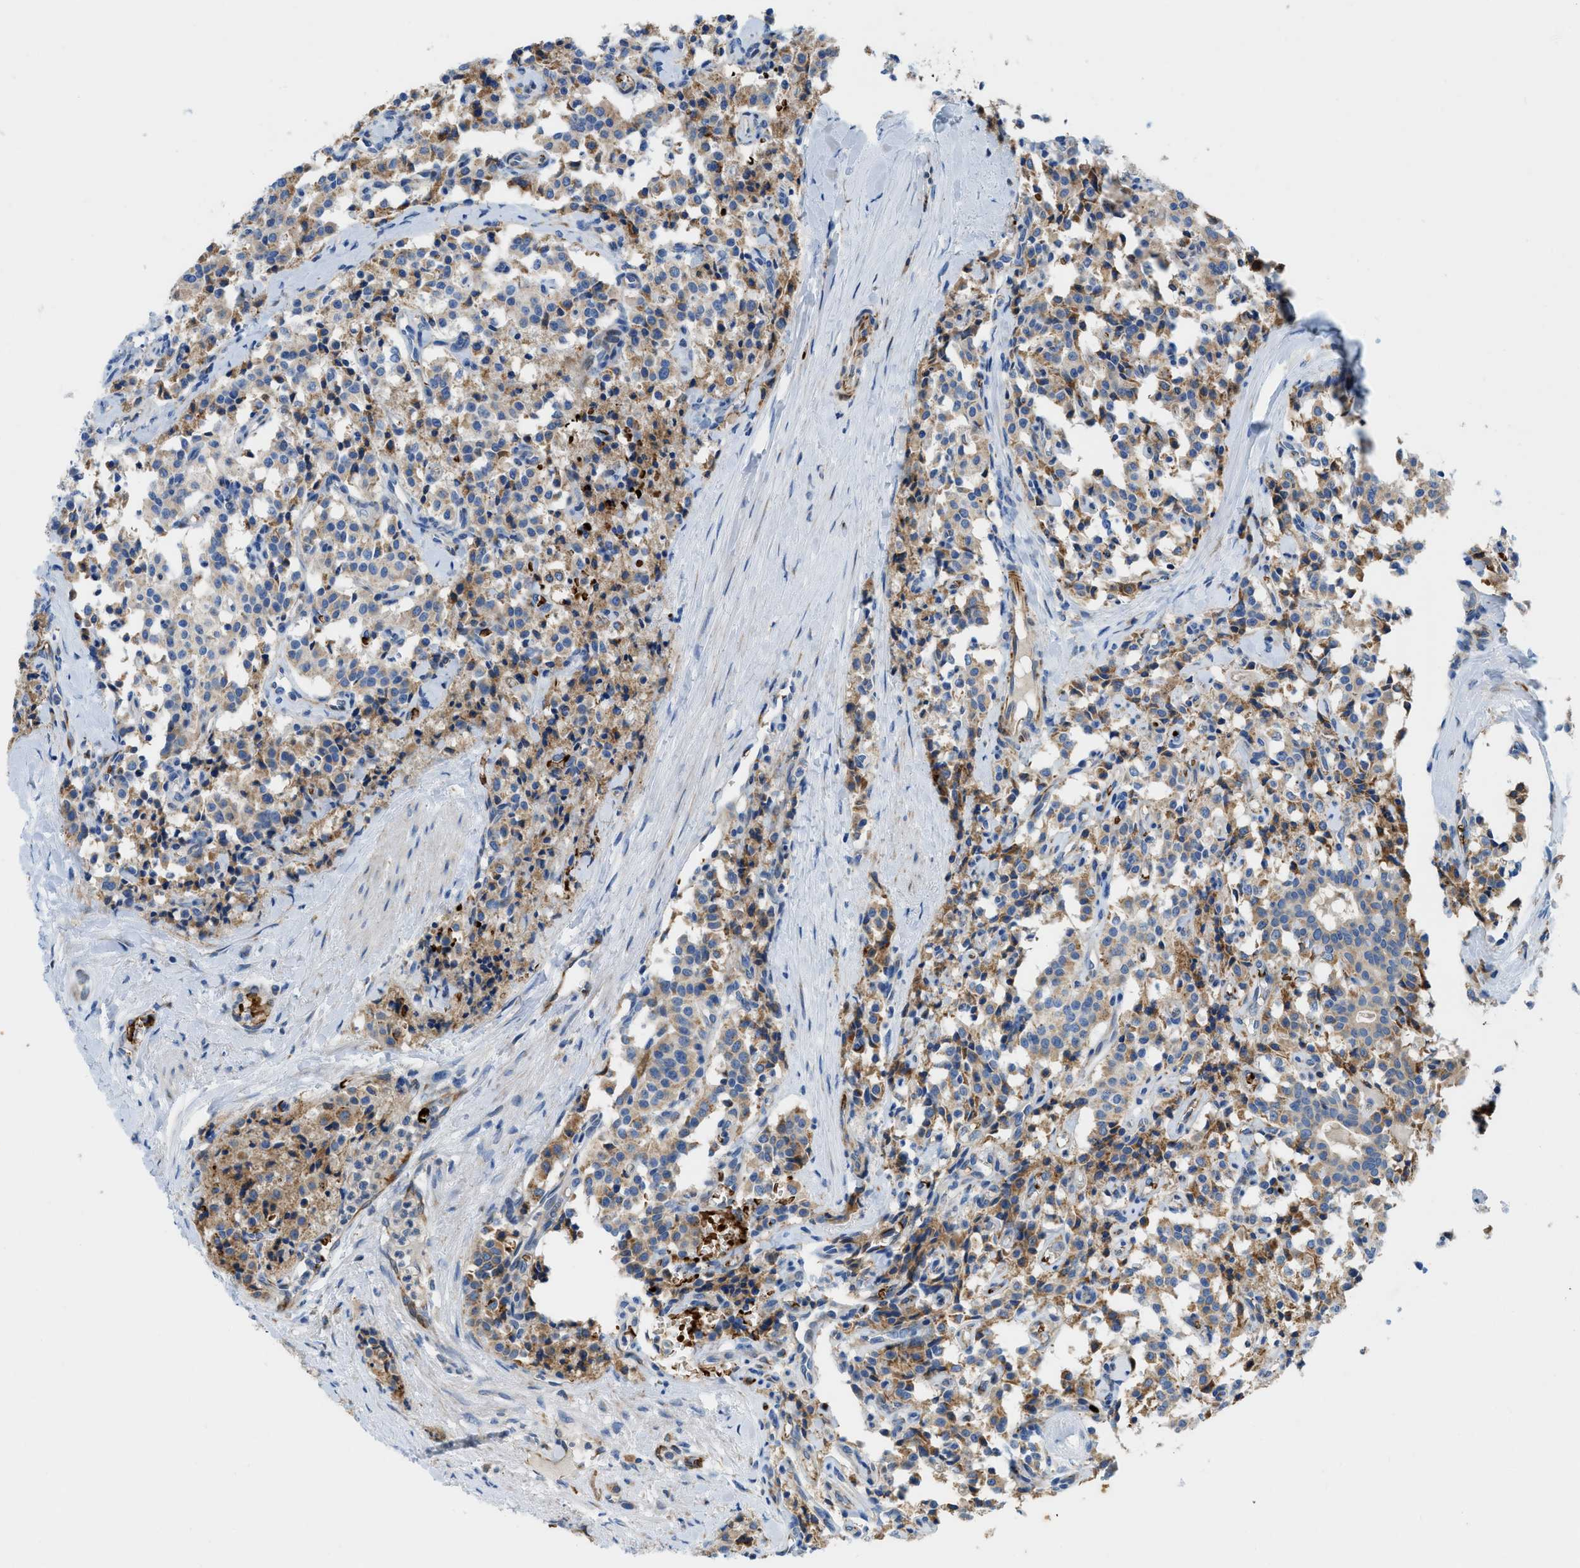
{"staining": {"intensity": "moderate", "quantity": ">75%", "location": "cytoplasmic/membranous"}, "tissue": "carcinoid", "cell_type": "Tumor cells", "image_type": "cancer", "snomed": [{"axis": "morphology", "description": "Carcinoid, malignant, NOS"}, {"axis": "topography", "description": "Lung"}], "caption": "Carcinoid (malignant) stained with immunohistochemistry (IHC) demonstrates moderate cytoplasmic/membranous staining in approximately >75% of tumor cells.", "gene": "ZNF831", "patient": {"sex": "male", "age": 30}}